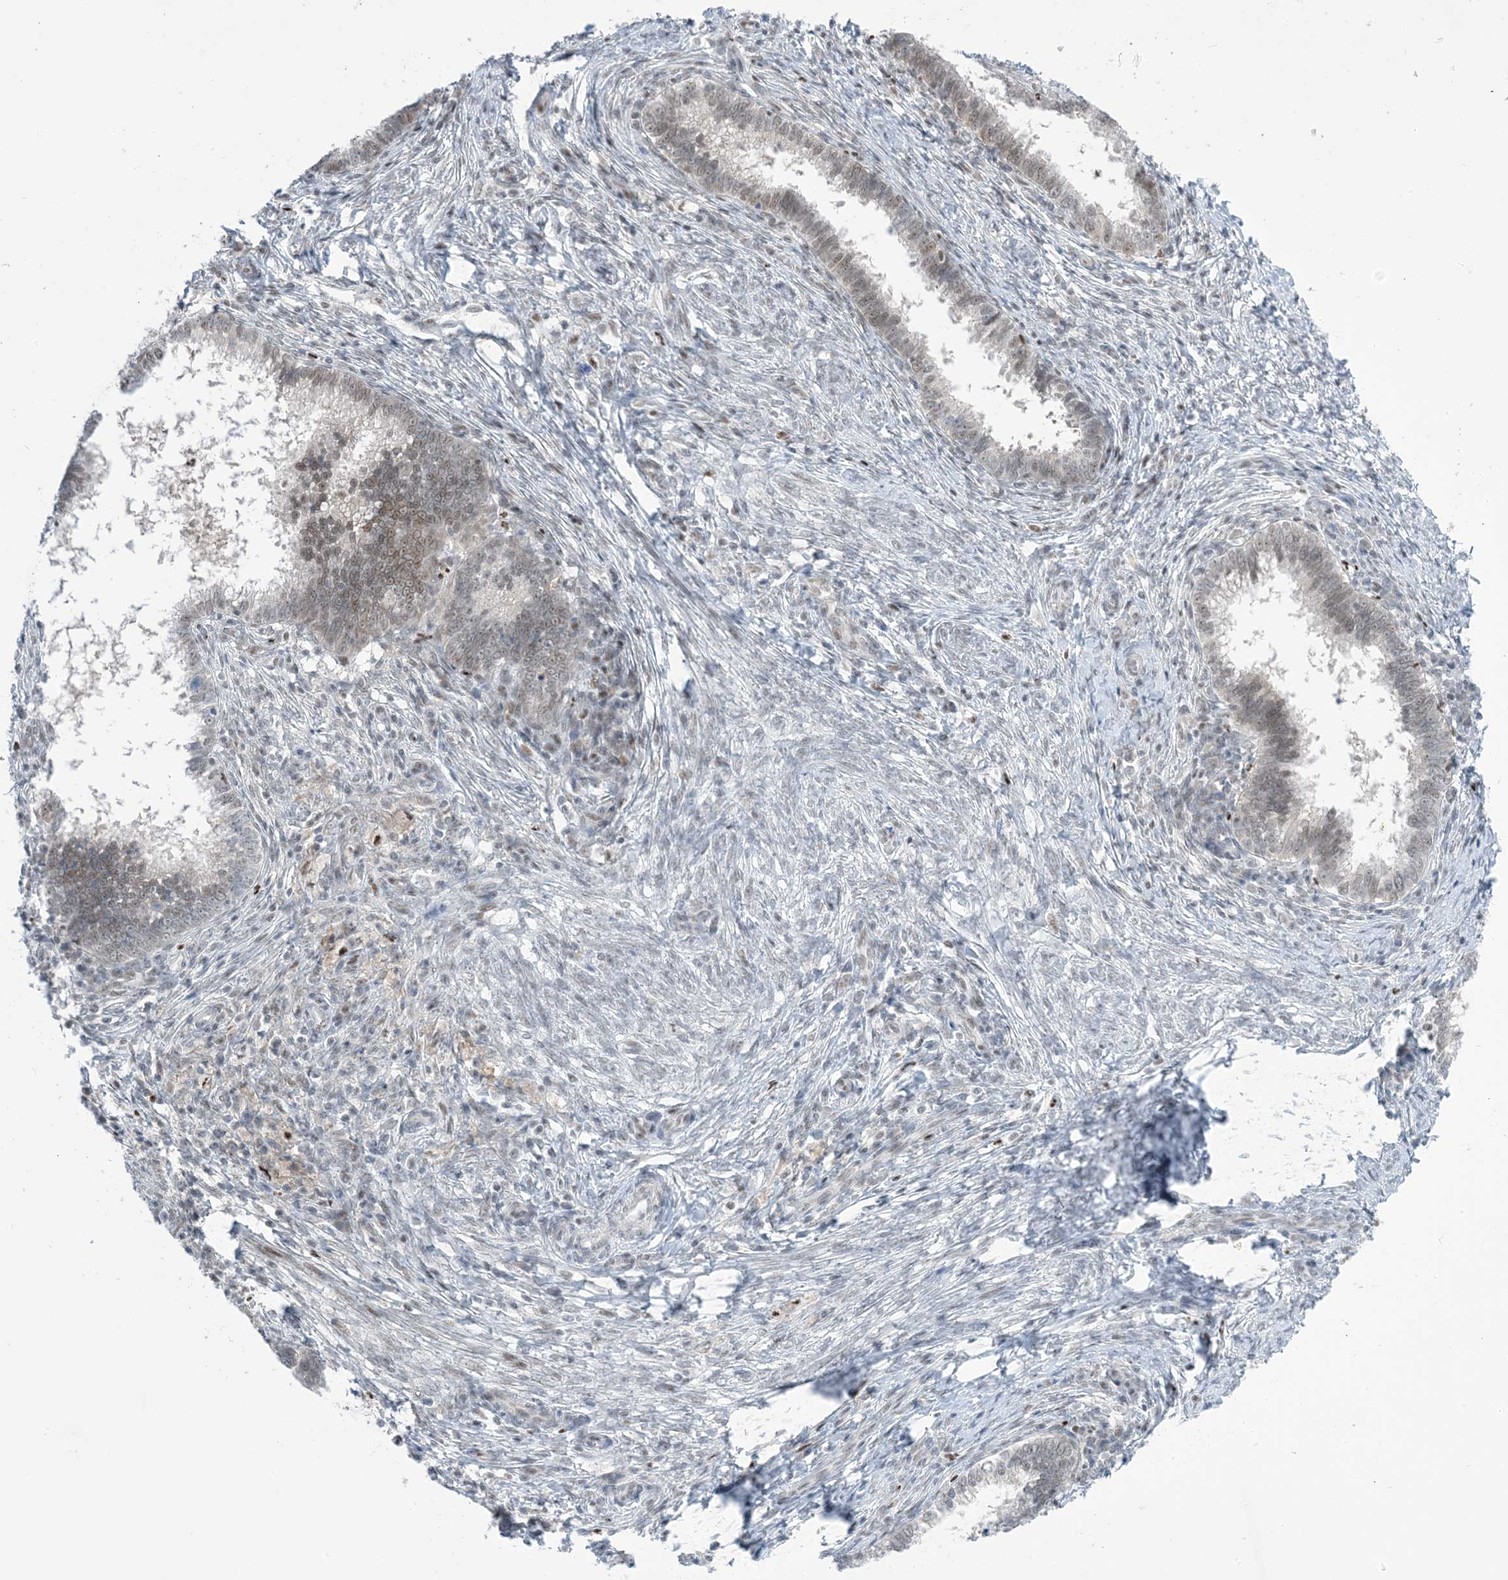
{"staining": {"intensity": "moderate", "quantity": "<25%", "location": "nuclear"}, "tissue": "cervical cancer", "cell_type": "Tumor cells", "image_type": "cancer", "snomed": [{"axis": "morphology", "description": "Adenocarcinoma, NOS"}, {"axis": "topography", "description": "Cervix"}], "caption": "Immunohistochemical staining of cervical cancer (adenocarcinoma) shows moderate nuclear protein staining in about <25% of tumor cells. (DAB IHC, brown staining for protein, blue staining for nuclei).", "gene": "TFPT", "patient": {"sex": "female", "age": 36}}